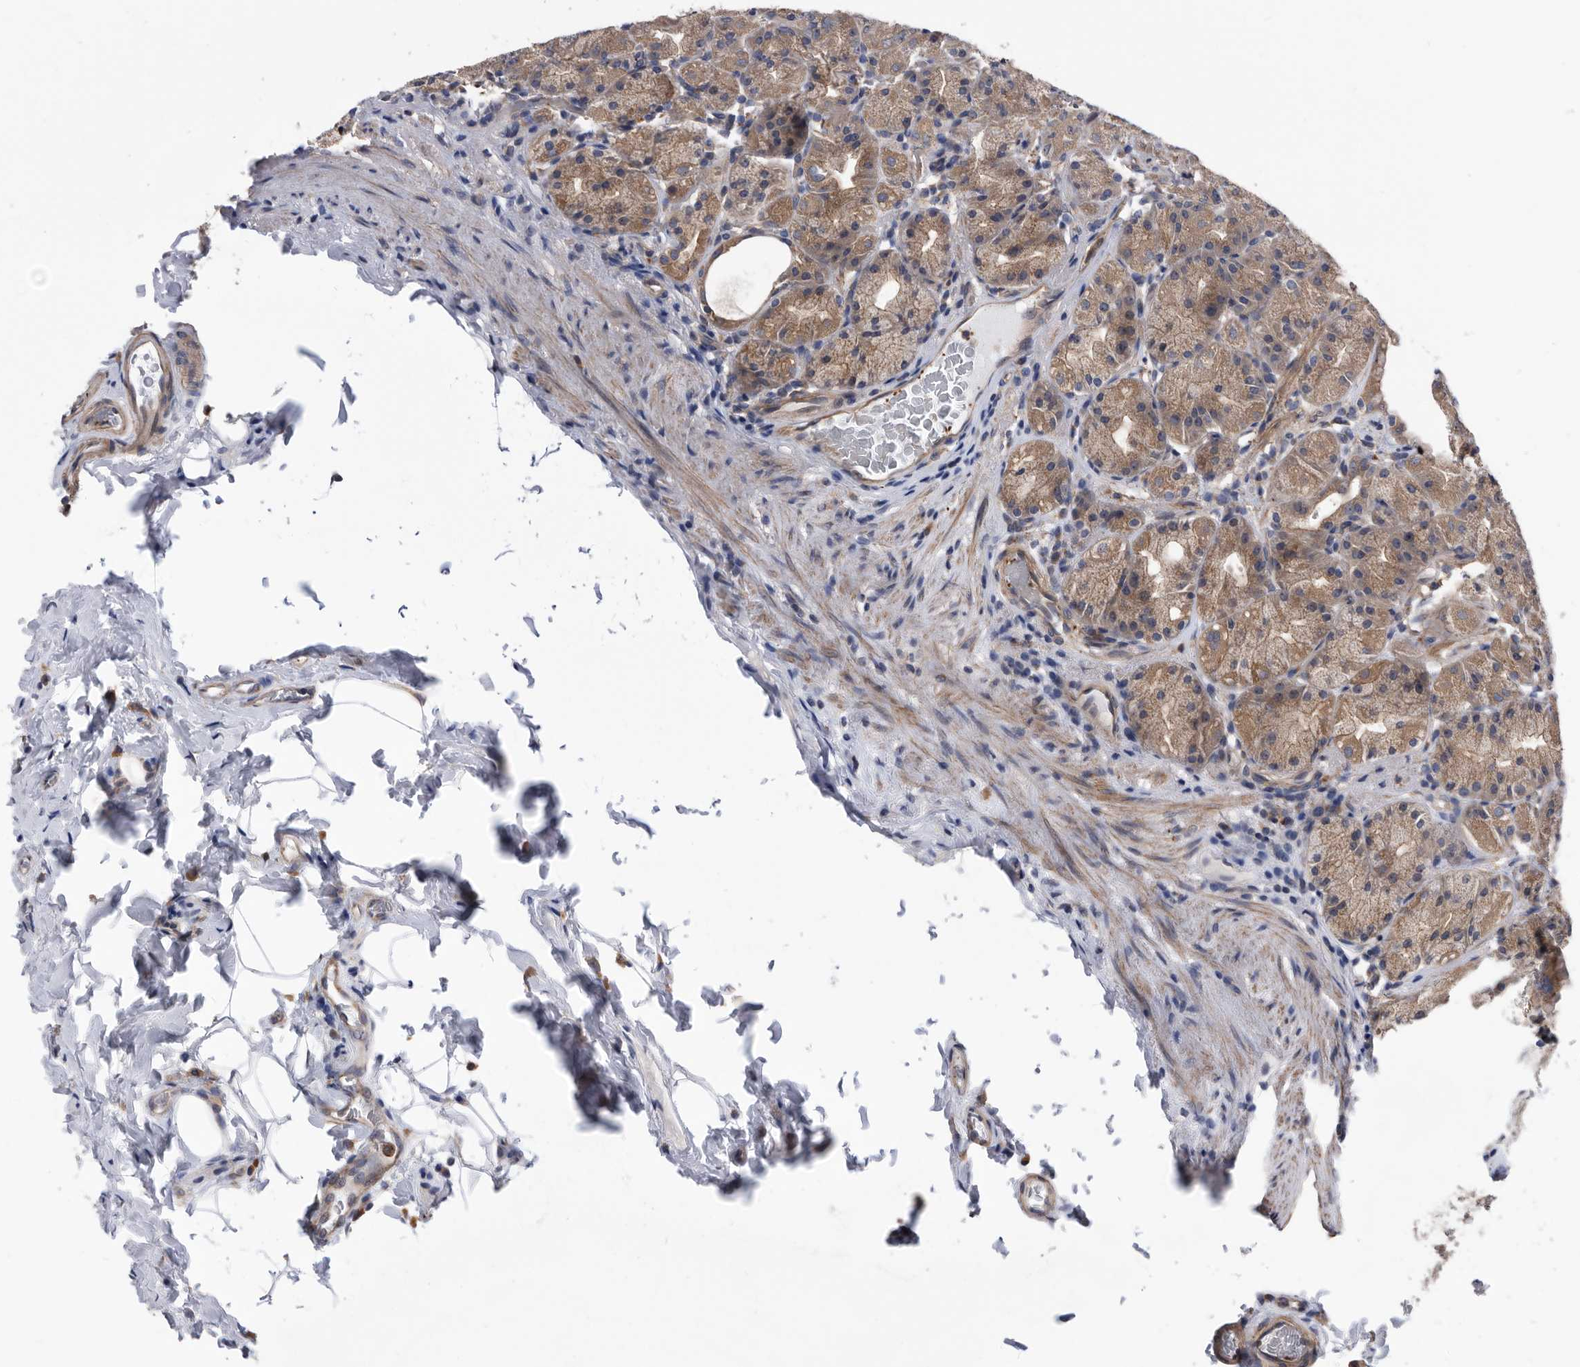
{"staining": {"intensity": "strong", "quantity": ">75%", "location": "cytoplasmic/membranous"}, "tissue": "stomach", "cell_type": "Glandular cells", "image_type": "normal", "snomed": [{"axis": "morphology", "description": "Normal tissue, NOS"}, {"axis": "topography", "description": "Stomach, upper"}], "caption": "The micrograph demonstrates immunohistochemical staining of benign stomach. There is strong cytoplasmic/membranous positivity is appreciated in approximately >75% of glandular cells. (DAB (3,3'-diaminobenzidine) IHC with brightfield microscopy, high magnification).", "gene": "BAIAP3", "patient": {"sex": "male", "age": 68}}